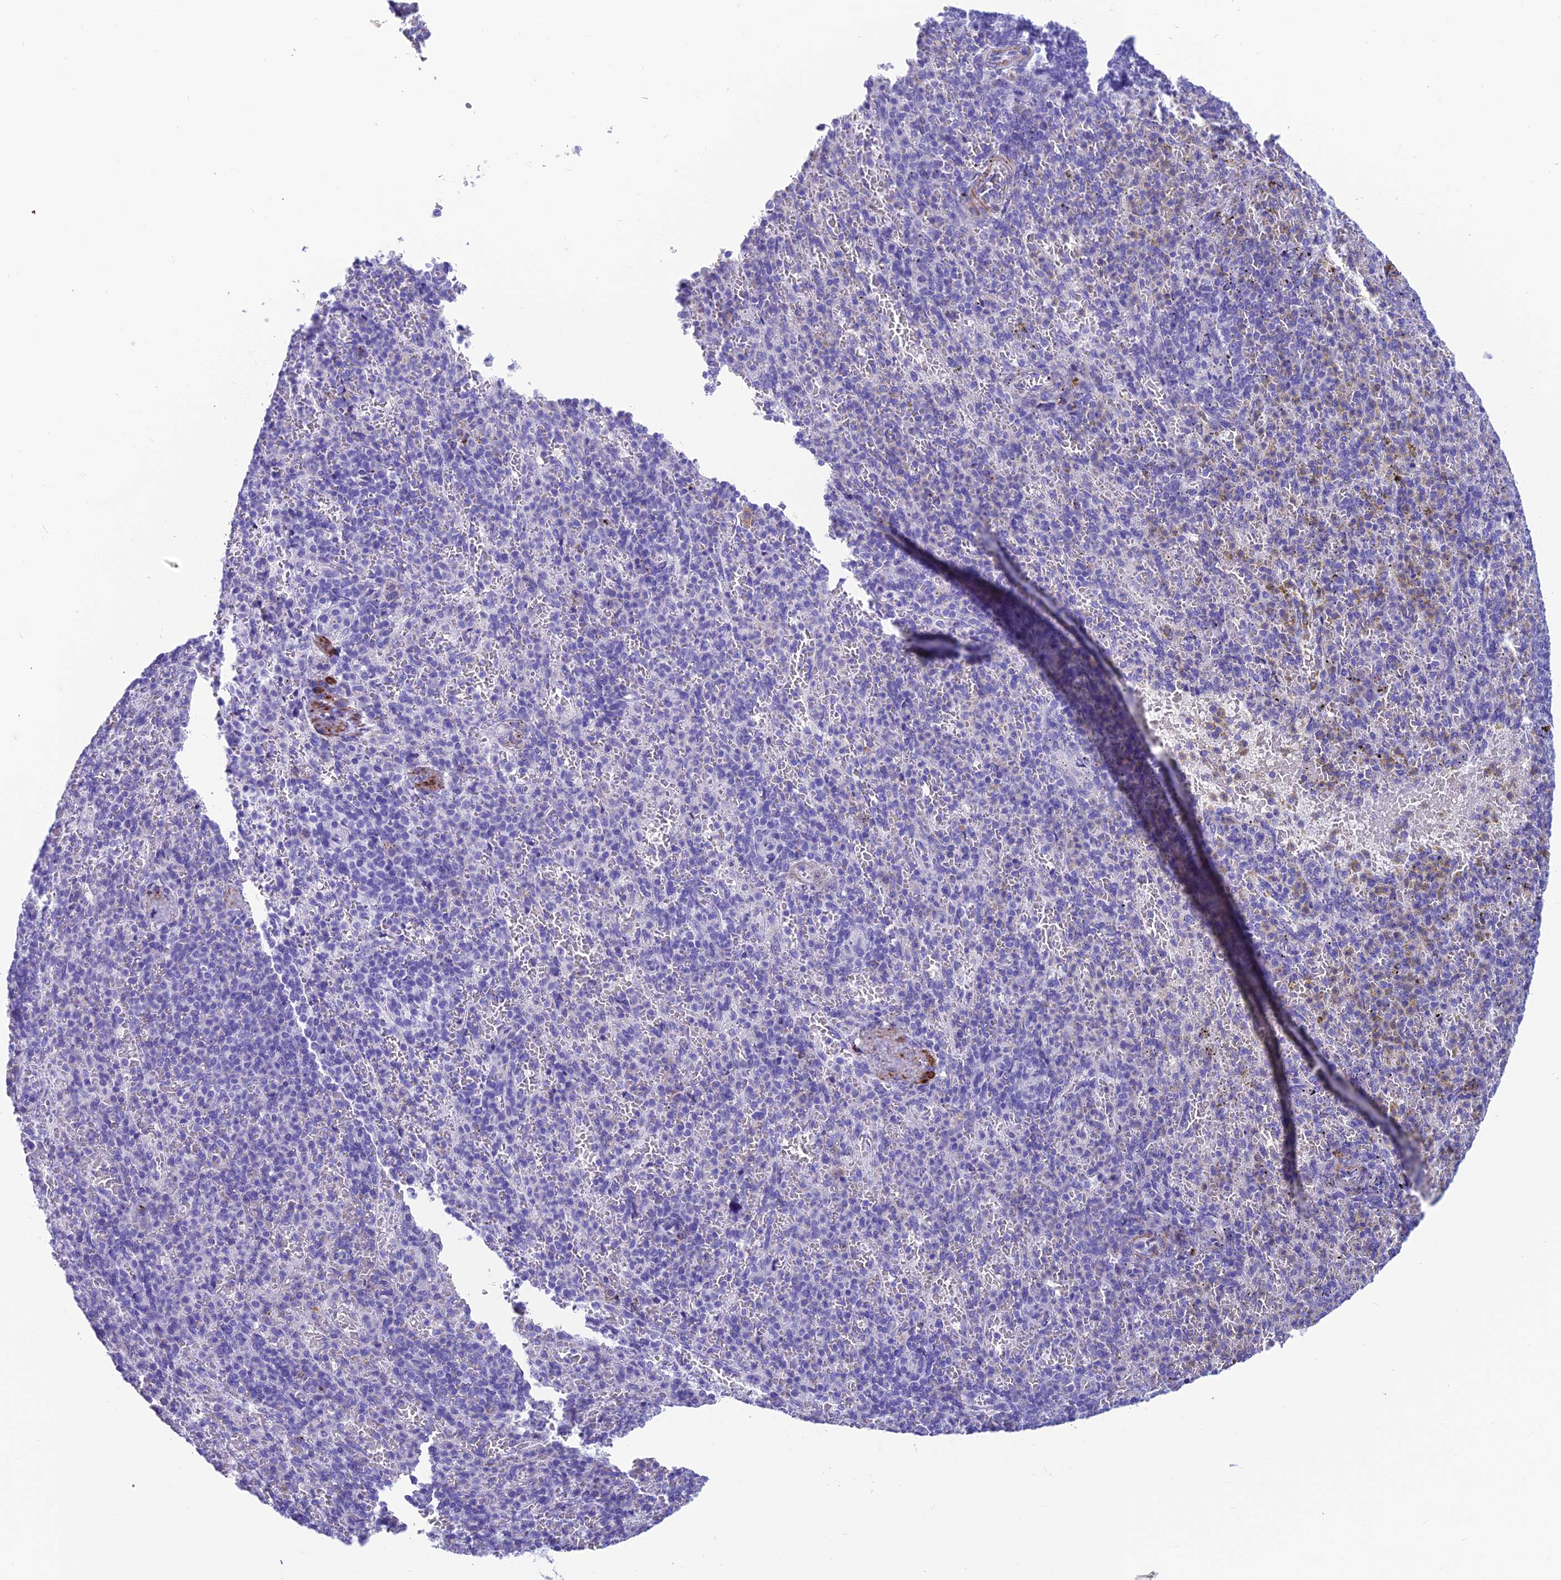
{"staining": {"intensity": "negative", "quantity": "none", "location": "none"}, "tissue": "spleen", "cell_type": "Cells in red pulp", "image_type": "normal", "snomed": [{"axis": "morphology", "description": "Normal tissue, NOS"}, {"axis": "topography", "description": "Spleen"}], "caption": "This is a histopathology image of IHC staining of normal spleen, which shows no staining in cells in red pulp. (Stains: DAB (3,3'-diaminobenzidine) immunohistochemistry (IHC) with hematoxylin counter stain, Microscopy: brightfield microscopy at high magnification).", "gene": "GNG11", "patient": {"sex": "female", "age": 74}}